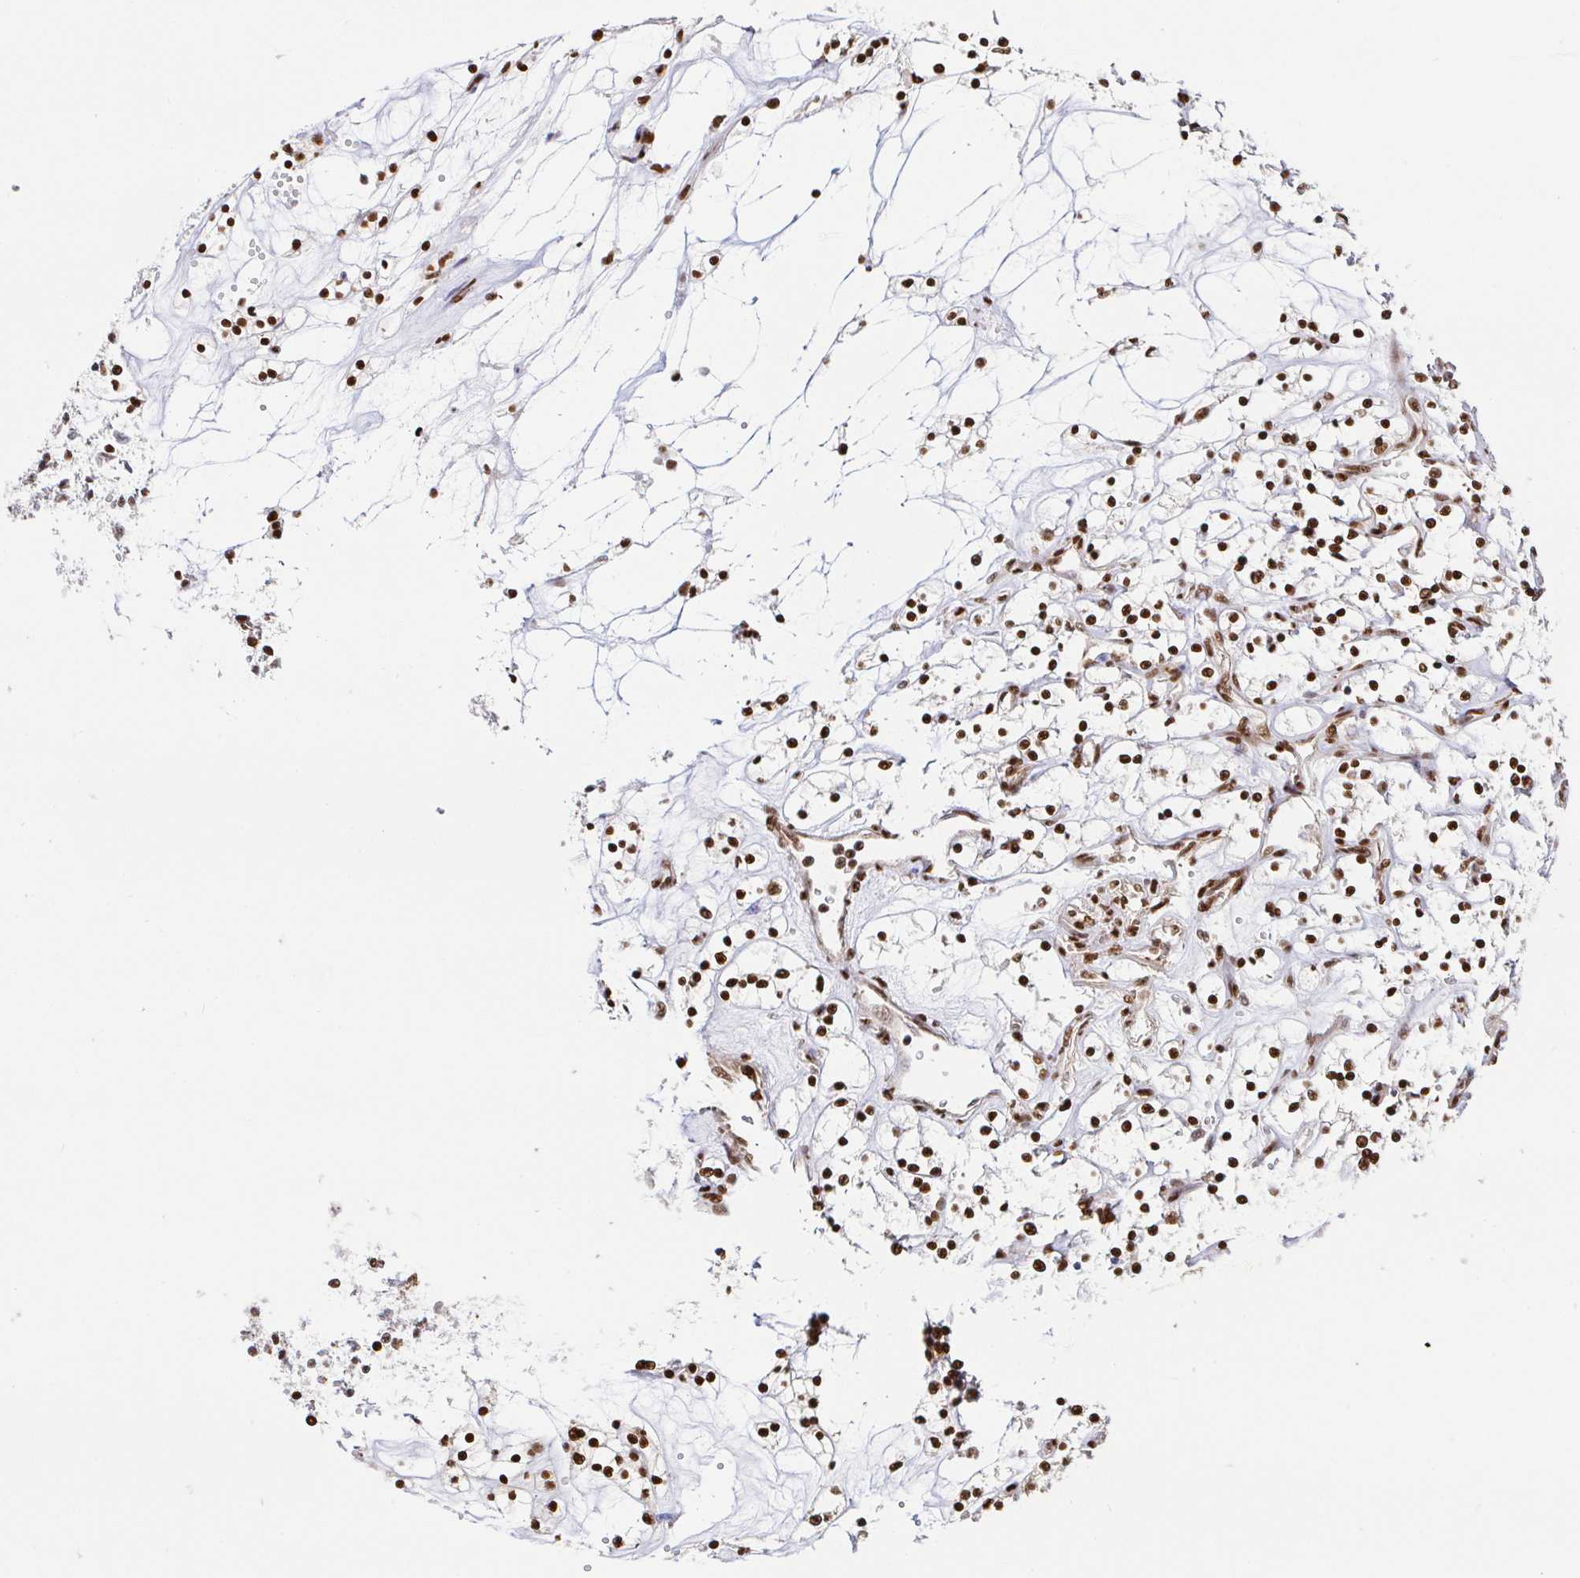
{"staining": {"intensity": "moderate", "quantity": ">75%", "location": "nuclear"}, "tissue": "renal cancer", "cell_type": "Tumor cells", "image_type": "cancer", "snomed": [{"axis": "morphology", "description": "Adenocarcinoma, NOS"}, {"axis": "topography", "description": "Kidney"}], "caption": "This is a micrograph of immunohistochemistry staining of renal cancer (adenocarcinoma), which shows moderate staining in the nuclear of tumor cells.", "gene": "SP3", "patient": {"sex": "female", "age": 69}}